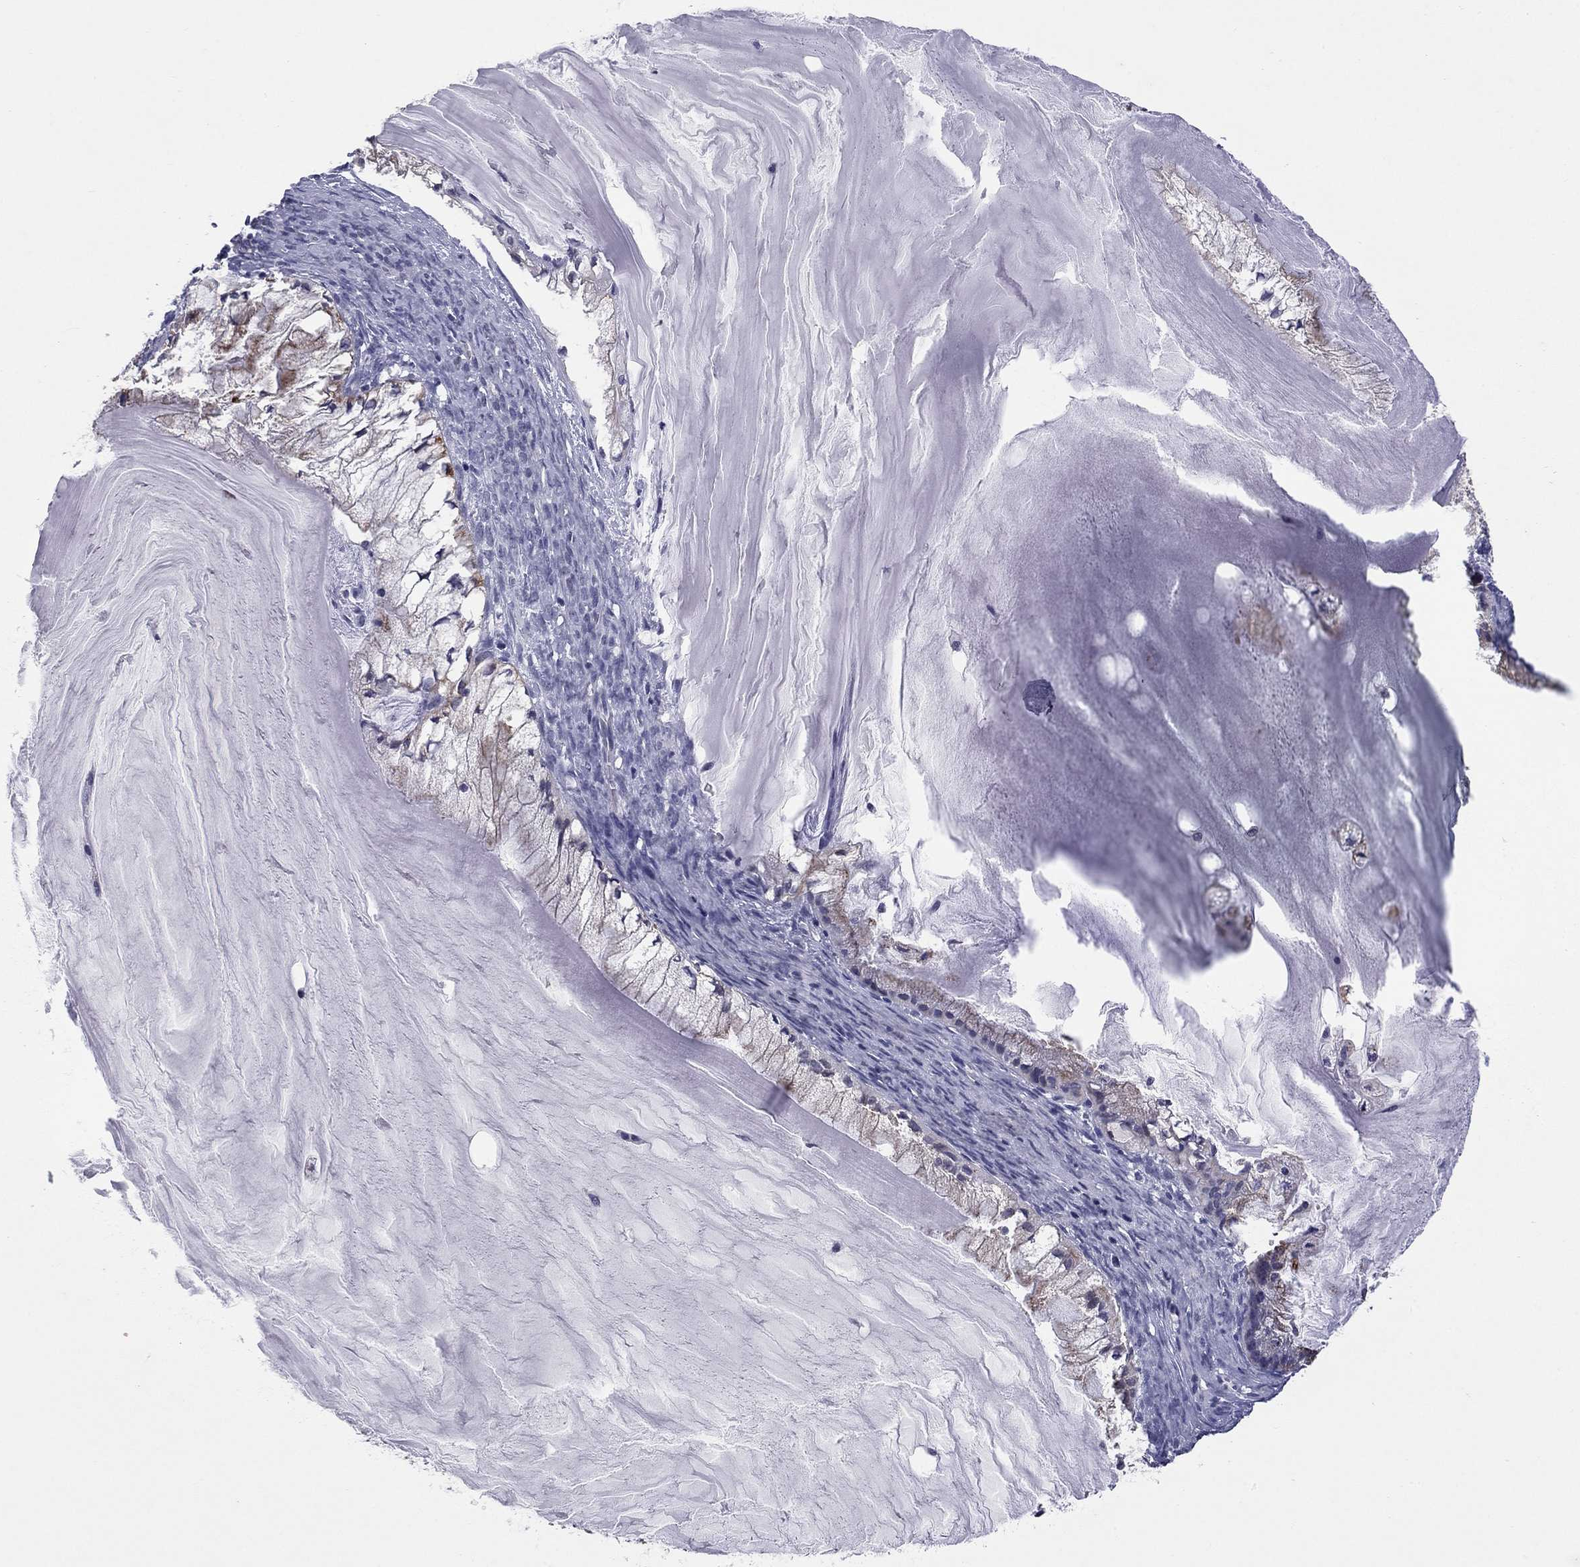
{"staining": {"intensity": "moderate", "quantity": "25%-75%", "location": "cytoplasmic/membranous"}, "tissue": "ovarian cancer", "cell_type": "Tumor cells", "image_type": "cancer", "snomed": [{"axis": "morphology", "description": "Cystadenocarcinoma, mucinous, NOS"}, {"axis": "topography", "description": "Ovary"}], "caption": "The photomicrograph exhibits staining of ovarian mucinous cystadenocarcinoma, revealing moderate cytoplasmic/membranous protein staining (brown color) within tumor cells.", "gene": "SHOC2", "patient": {"sex": "female", "age": 57}}